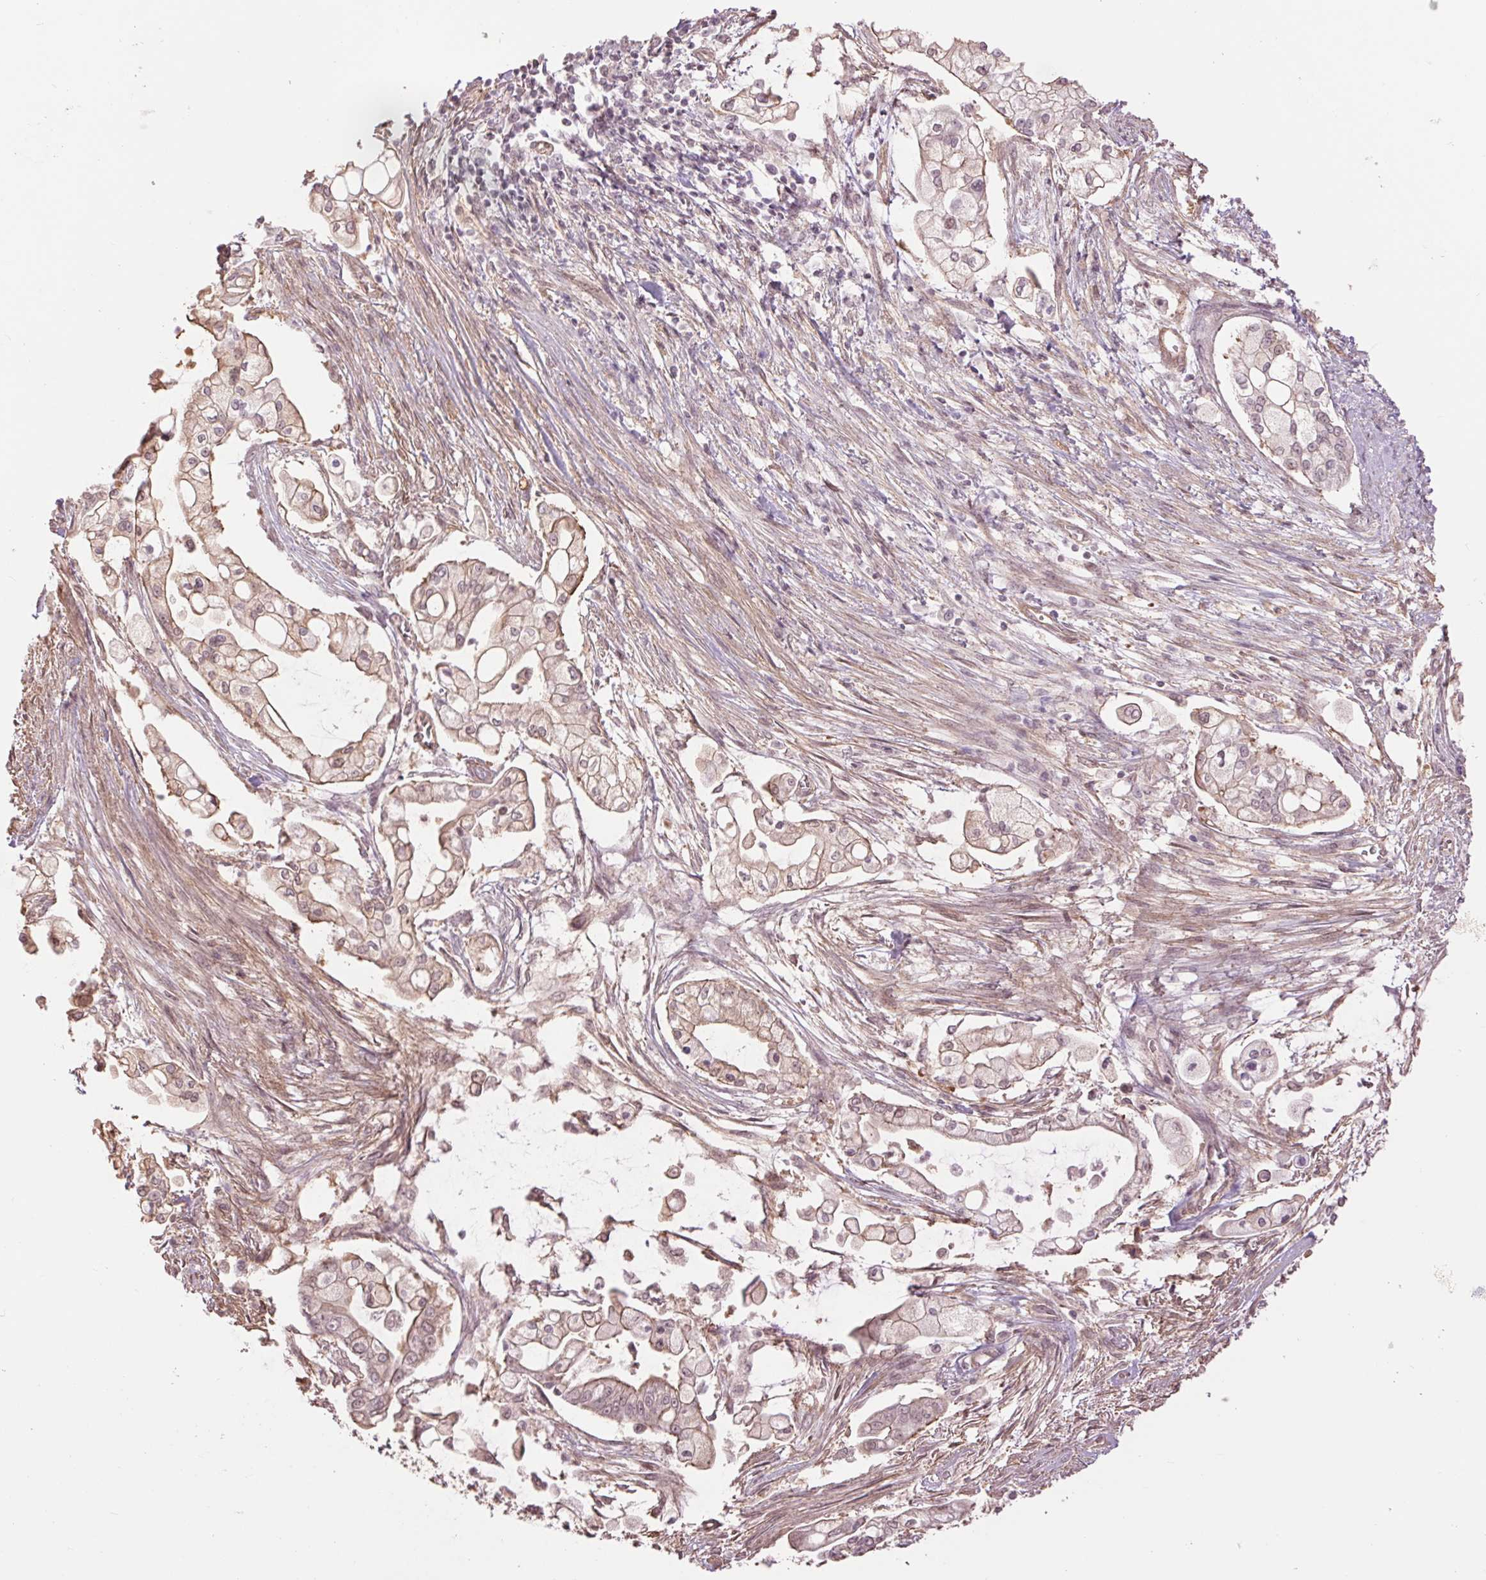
{"staining": {"intensity": "weak", "quantity": "25%-75%", "location": "cytoplasmic/membranous"}, "tissue": "pancreatic cancer", "cell_type": "Tumor cells", "image_type": "cancer", "snomed": [{"axis": "morphology", "description": "Adenocarcinoma, NOS"}, {"axis": "topography", "description": "Pancreas"}], "caption": "Protein staining exhibits weak cytoplasmic/membranous staining in approximately 25%-75% of tumor cells in pancreatic cancer.", "gene": "PALM", "patient": {"sex": "female", "age": 69}}